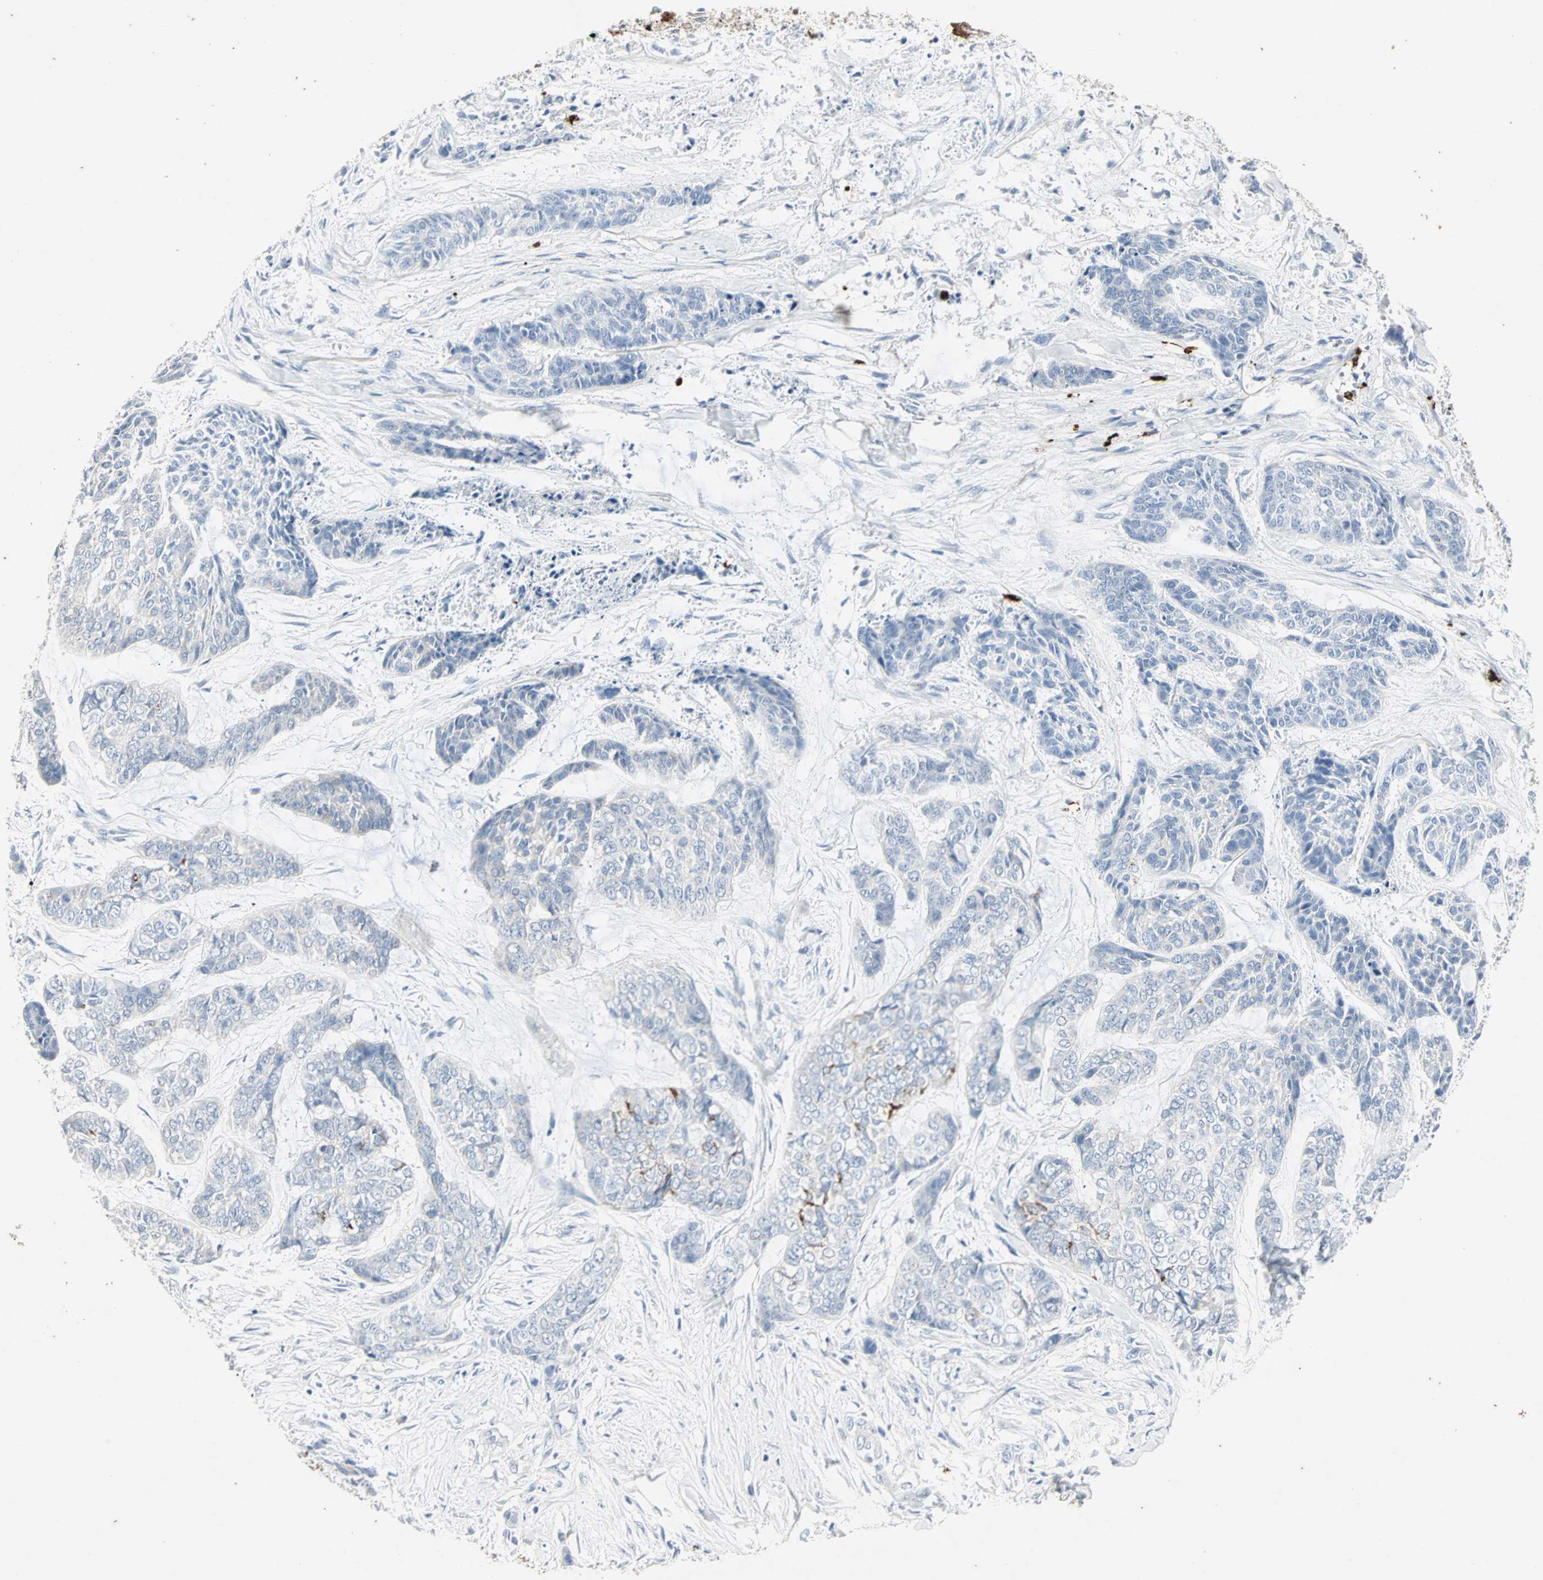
{"staining": {"intensity": "negative", "quantity": "none", "location": "none"}, "tissue": "skin cancer", "cell_type": "Tumor cells", "image_type": "cancer", "snomed": [{"axis": "morphology", "description": "Basal cell carcinoma"}, {"axis": "topography", "description": "Skin"}], "caption": "Immunohistochemical staining of human basal cell carcinoma (skin) exhibits no significant expression in tumor cells.", "gene": "CEACAM6", "patient": {"sex": "female", "age": 64}}